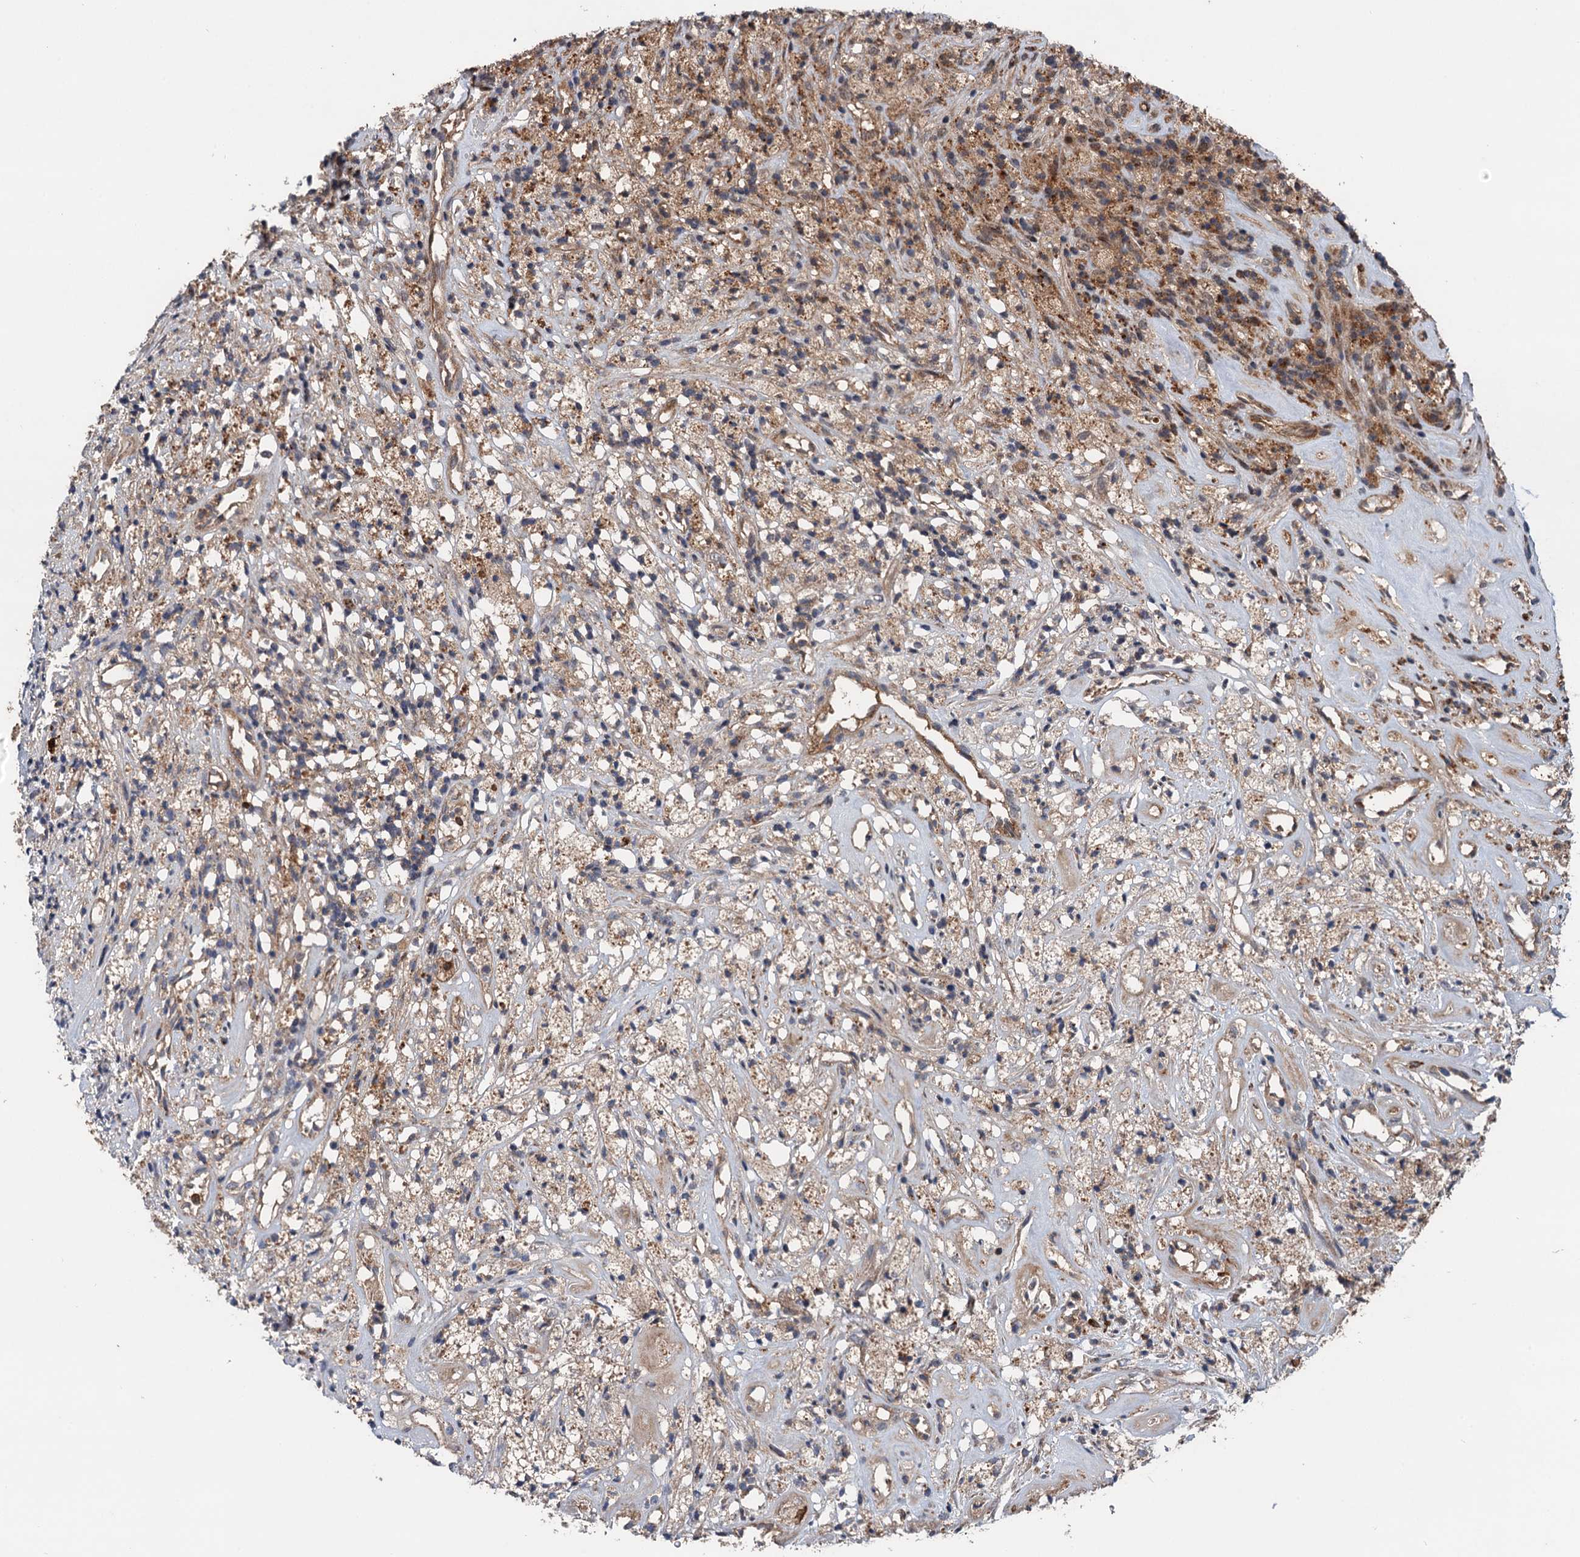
{"staining": {"intensity": "moderate", "quantity": "25%-75%", "location": "cytoplasmic/membranous"}, "tissue": "glioma", "cell_type": "Tumor cells", "image_type": "cancer", "snomed": [{"axis": "morphology", "description": "Glioma, malignant, High grade"}, {"axis": "topography", "description": "Brain"}], "caption": "A brown stain highlights moderate cytoplasmic/membranous staining of a protein in malignant high-grade glioma tumor cells.", "gene": "NLRP10", "patient": {"sex": "male", "age": 69}}